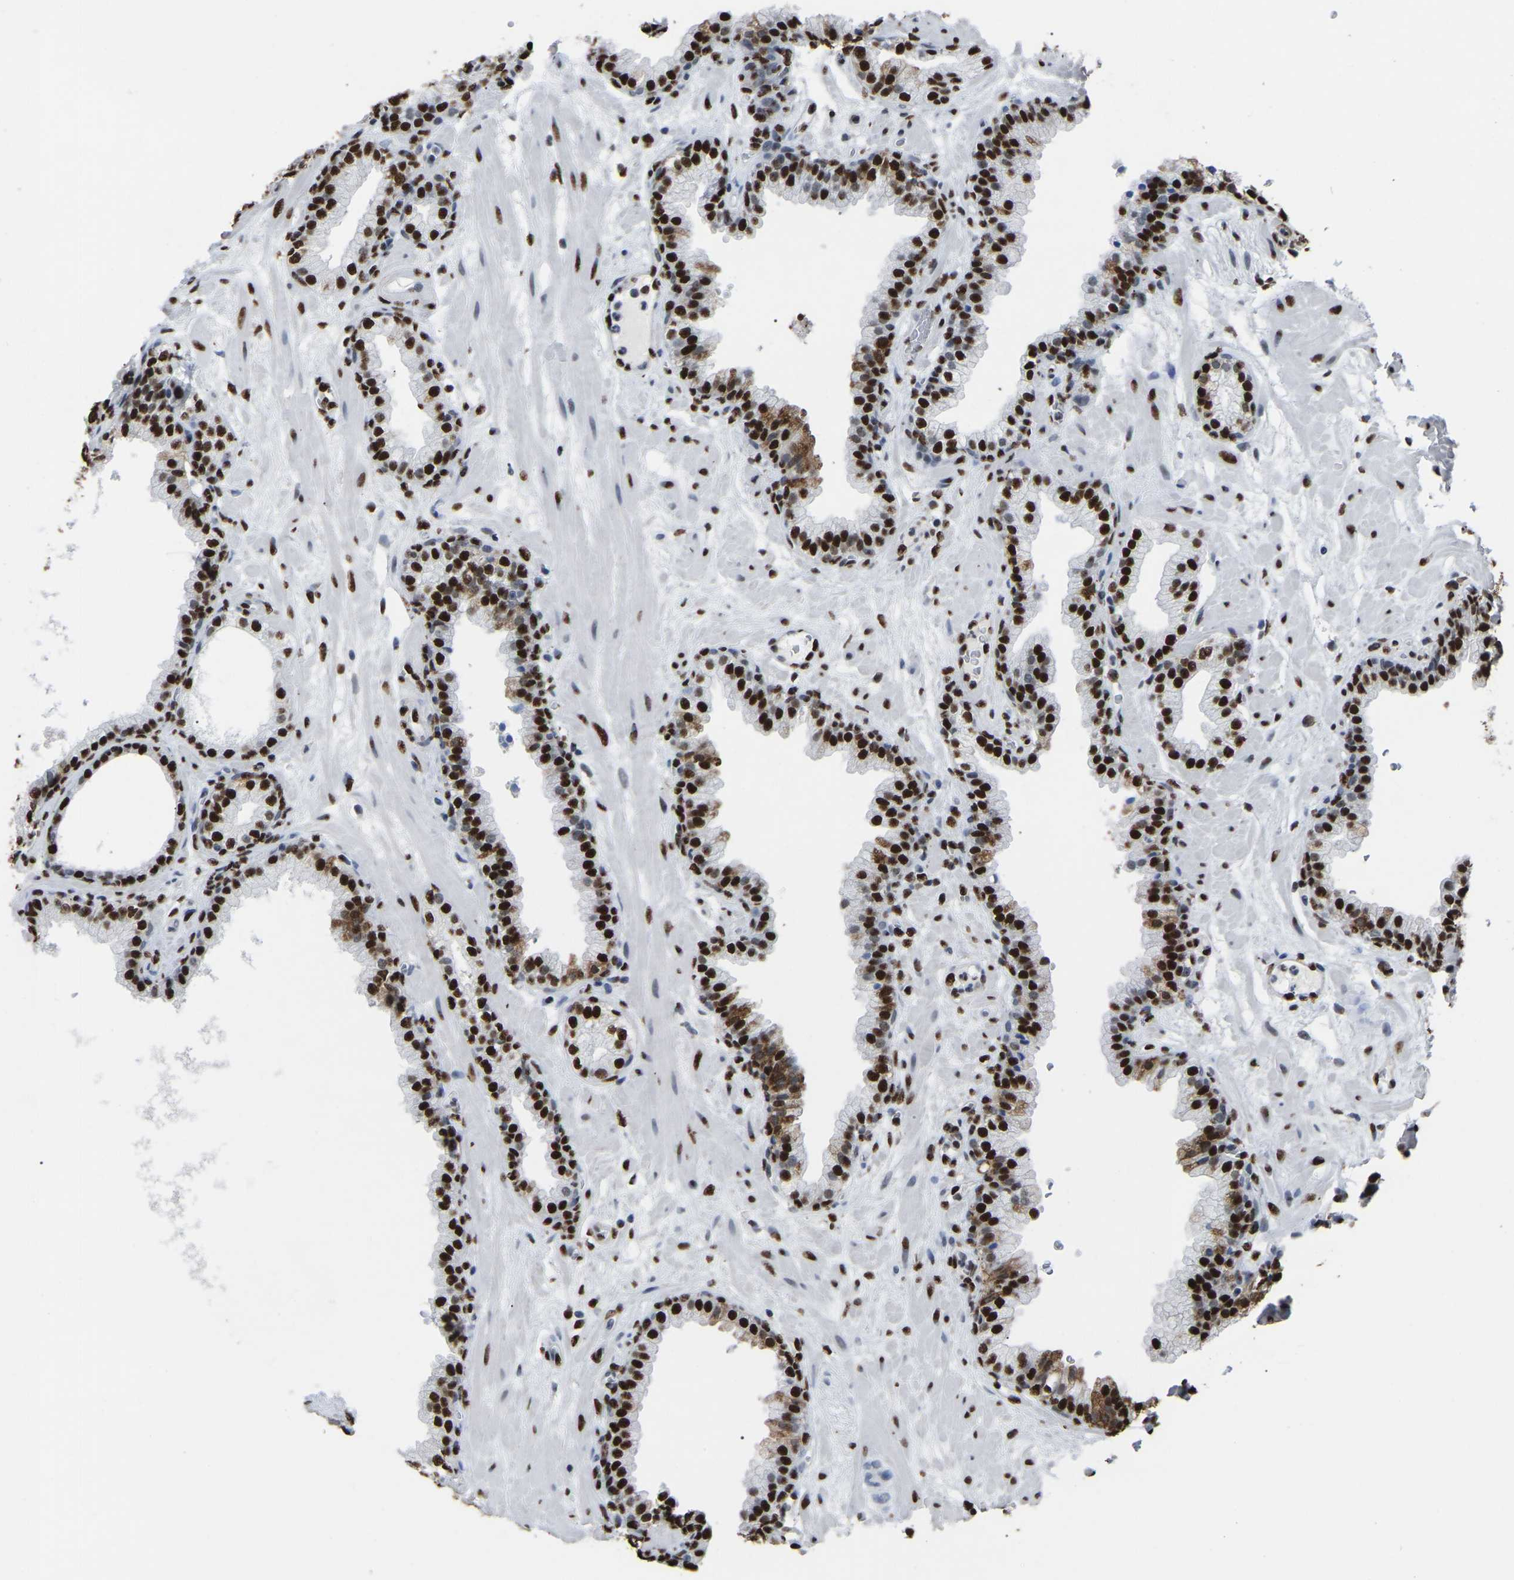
{"staining": {"intensity": "strong", "quantity": ">75%", "location": "nuclear"}, "tissue": "prostate", "cell_type": "Glandular cells", "image_type": "normal", "snomed": [{"axis": "morphology", "description": "Normal tissue, NOS"}, {"axis": "morphology", "description": "Urothelial carcinoma, Low grade"}, {"axis": "topography", "description": "Urinary bladder"}, {"axis": "topography", "description": "Prostate"}], "caption": "Immunohistochemistry (IHC) image of benign prostate: prostate stained using IHC displays high levels of strong protein expression localized specifically in the nuclear of glandular cells, appearing as a nuclear brown color.", "gene": "RBL2", "patient": {"sex": "male", "age": 60}}